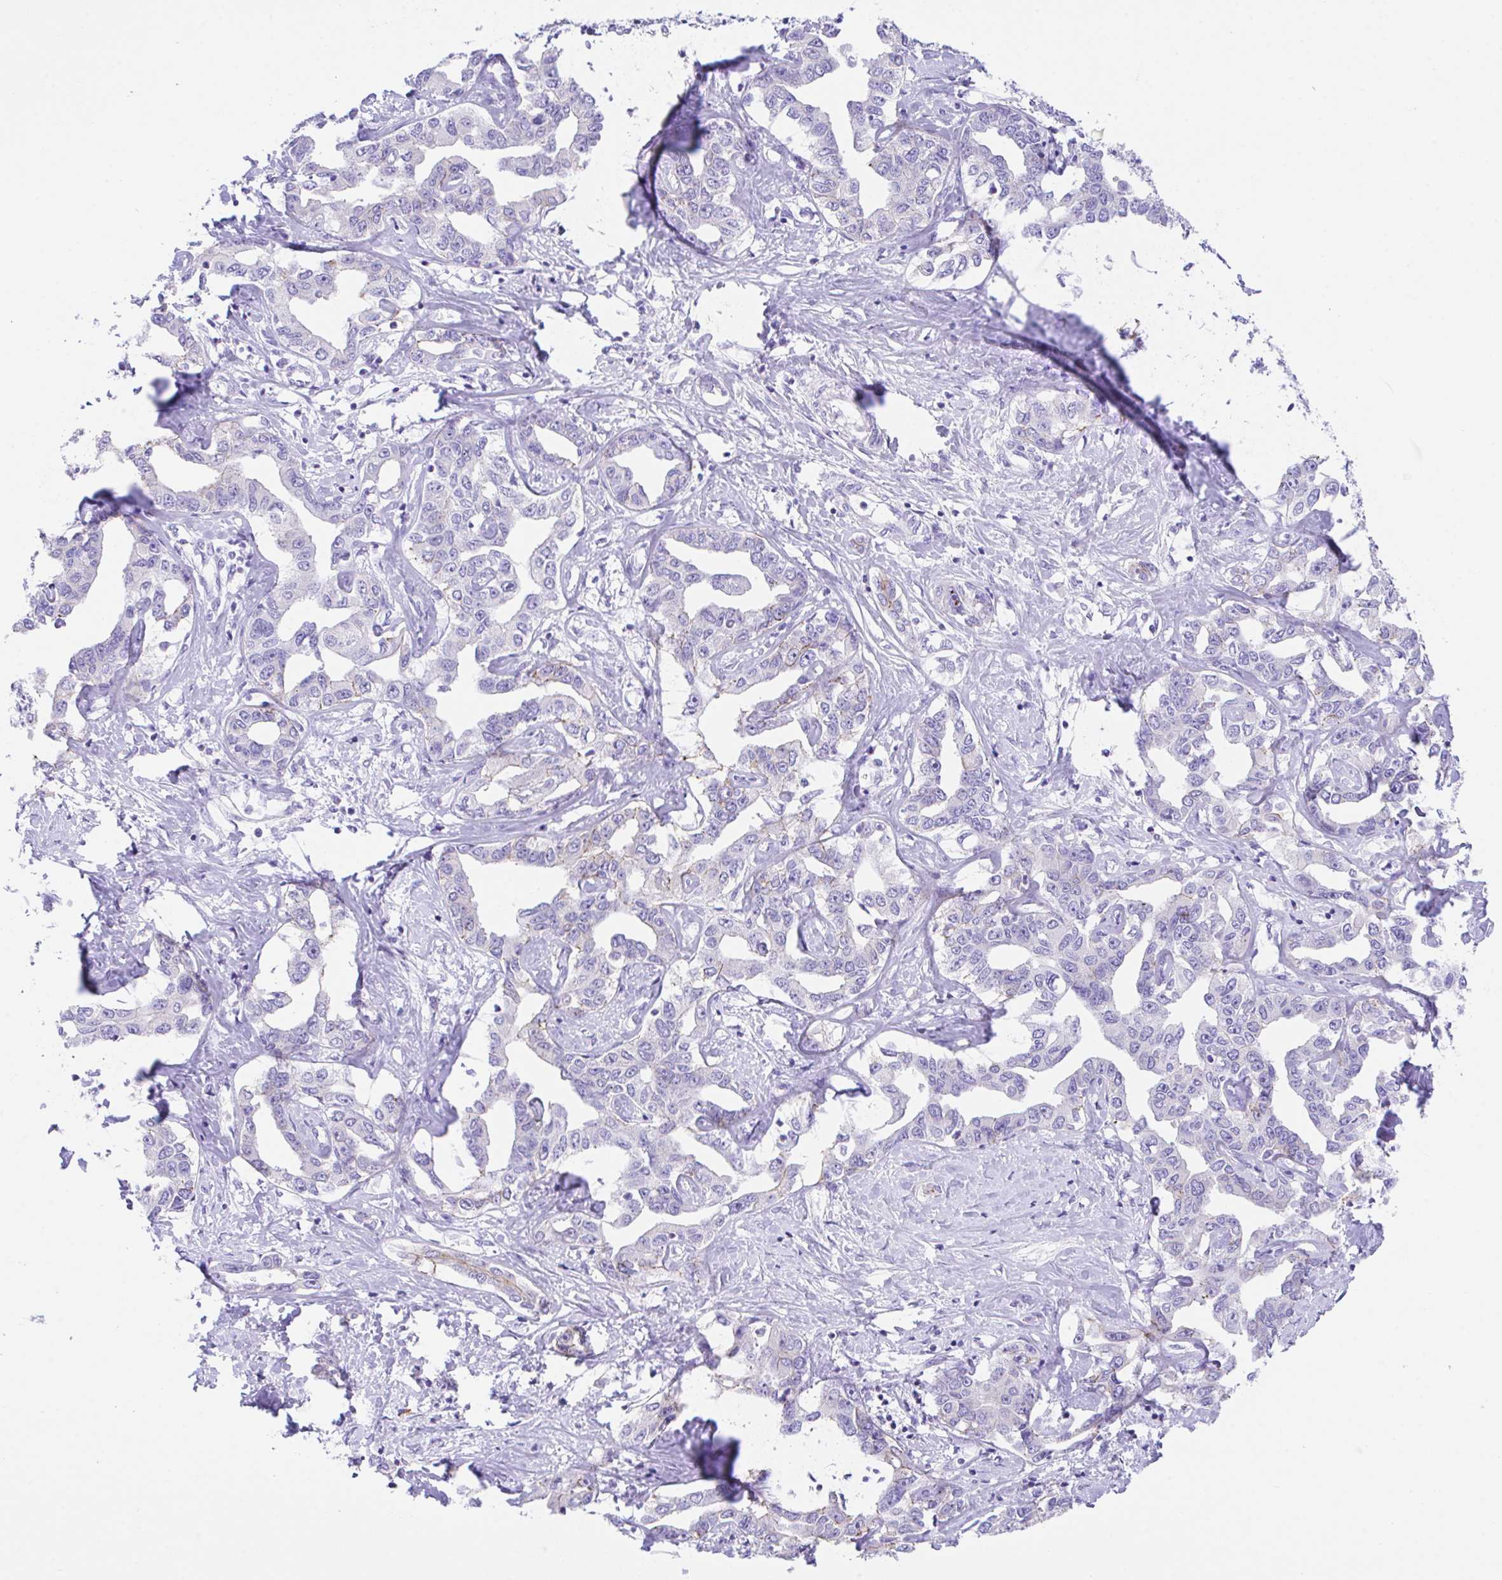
{"staining": {"intensity": "negative", "quantity": "none", "location": "none"}, "tissue": "liver cancer", "cell_type": "Tumor cells", "image_type": "cancer", "snomed": [{"axis": "morphology", "description": "Cholangiocarcinoma"}, {"axis": "topography", "description": "Liver"}], "caption": "Immunohistochemical staining of human cholangiocarcinoma (liver) demonstrates no significant expression in tumor cells.", "gene": "SLC16A6", "patient": {"sex": "male", "age": 59}}